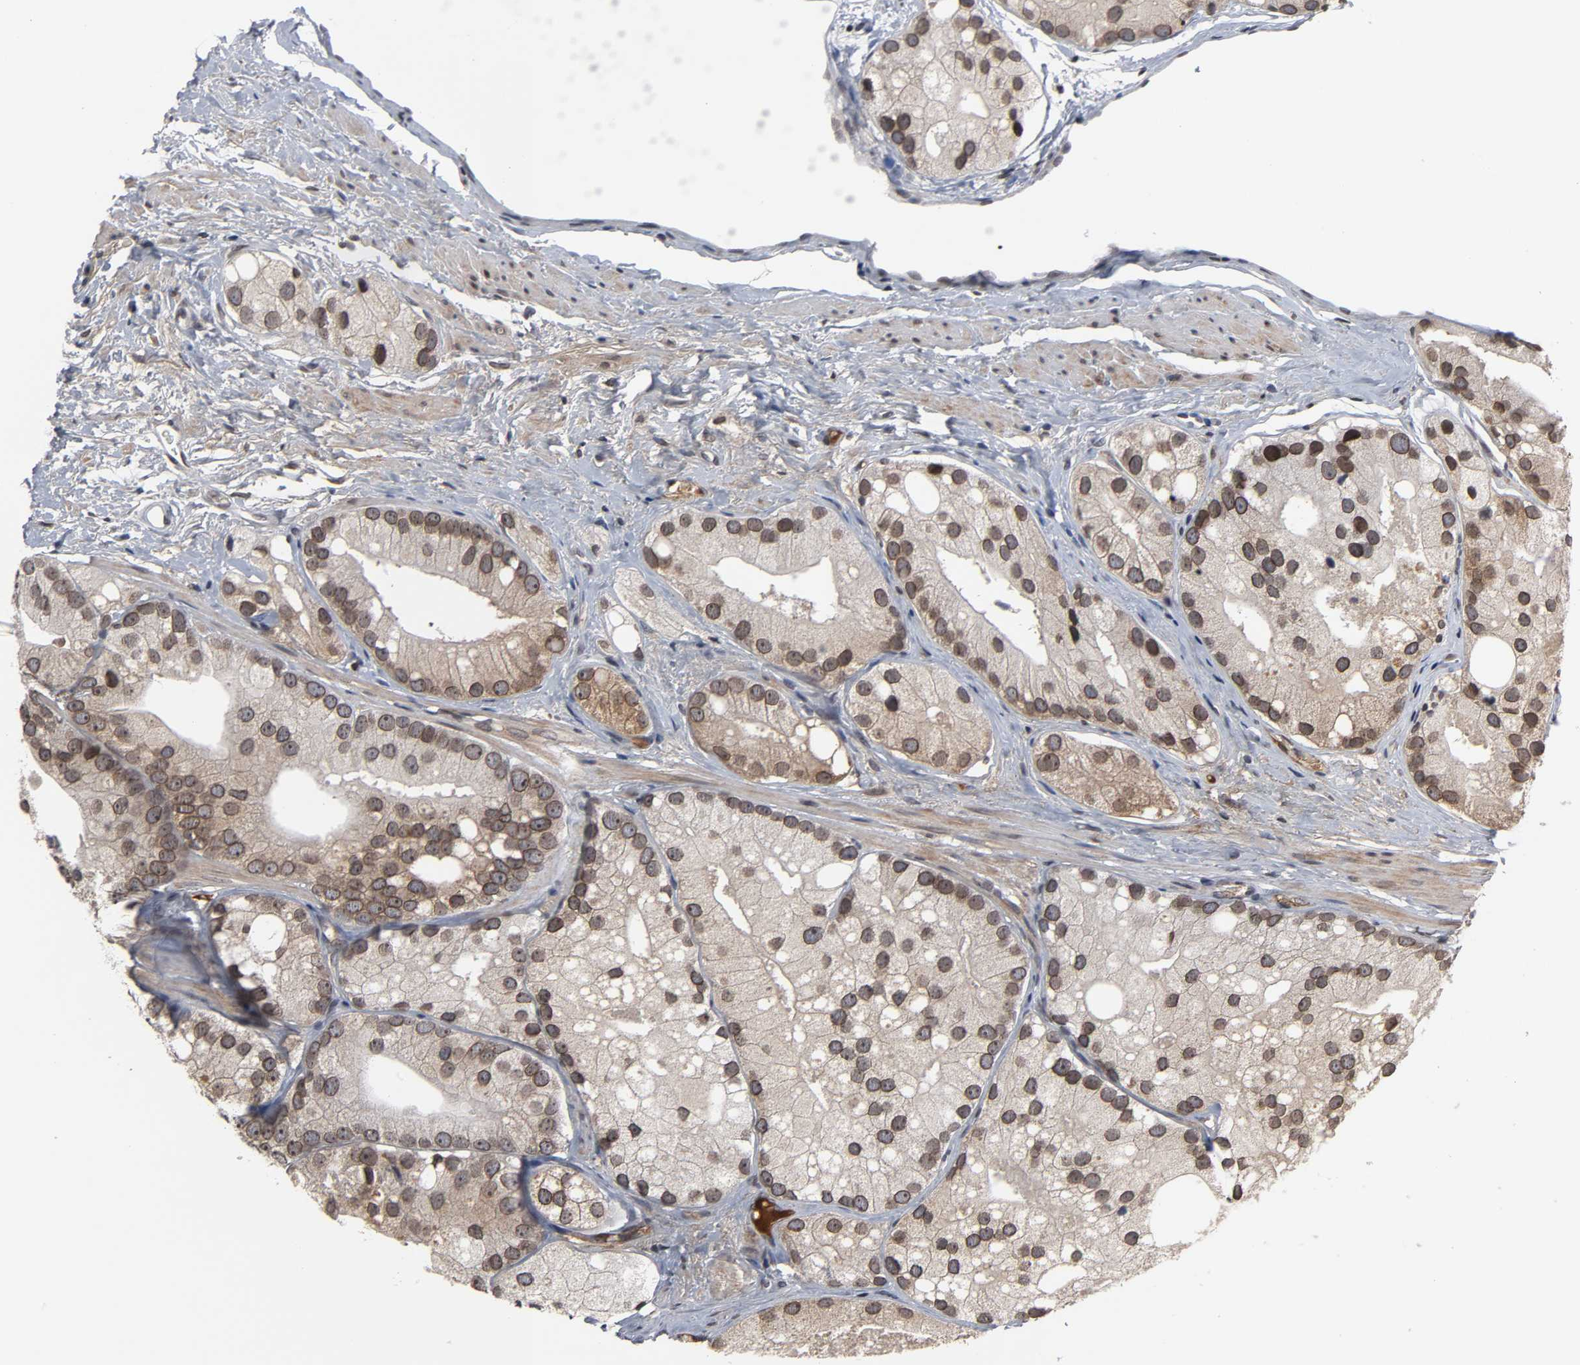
{"staining": {"intensity": "strong", "quantity": ">75%", "location": "cytoplasmic/membranous,nuclear"}, "tissue": "prostate cancer", "cell_type": "Tumor cells", "image_type": "cancer", "snomed": [{"axis": "morphology", "description": "Adenocarcinoma, Low grade"}, {"axis": "topography", "description": "Prostate"}], "caption": "IHC micrograph of neoplastic tissue: adenocarcinoma (low-grade) (prostate) stained using immunohistochemistry demonstrates high levels of strong protein expression localized specifically in the cytoplasmic/membranous and nuclear of tumor cells, appearing as a cytoplasmic/membranous and nuclear brown color.", "gene": "CPN2", "patient": {"sex": "male", "age": 69}}